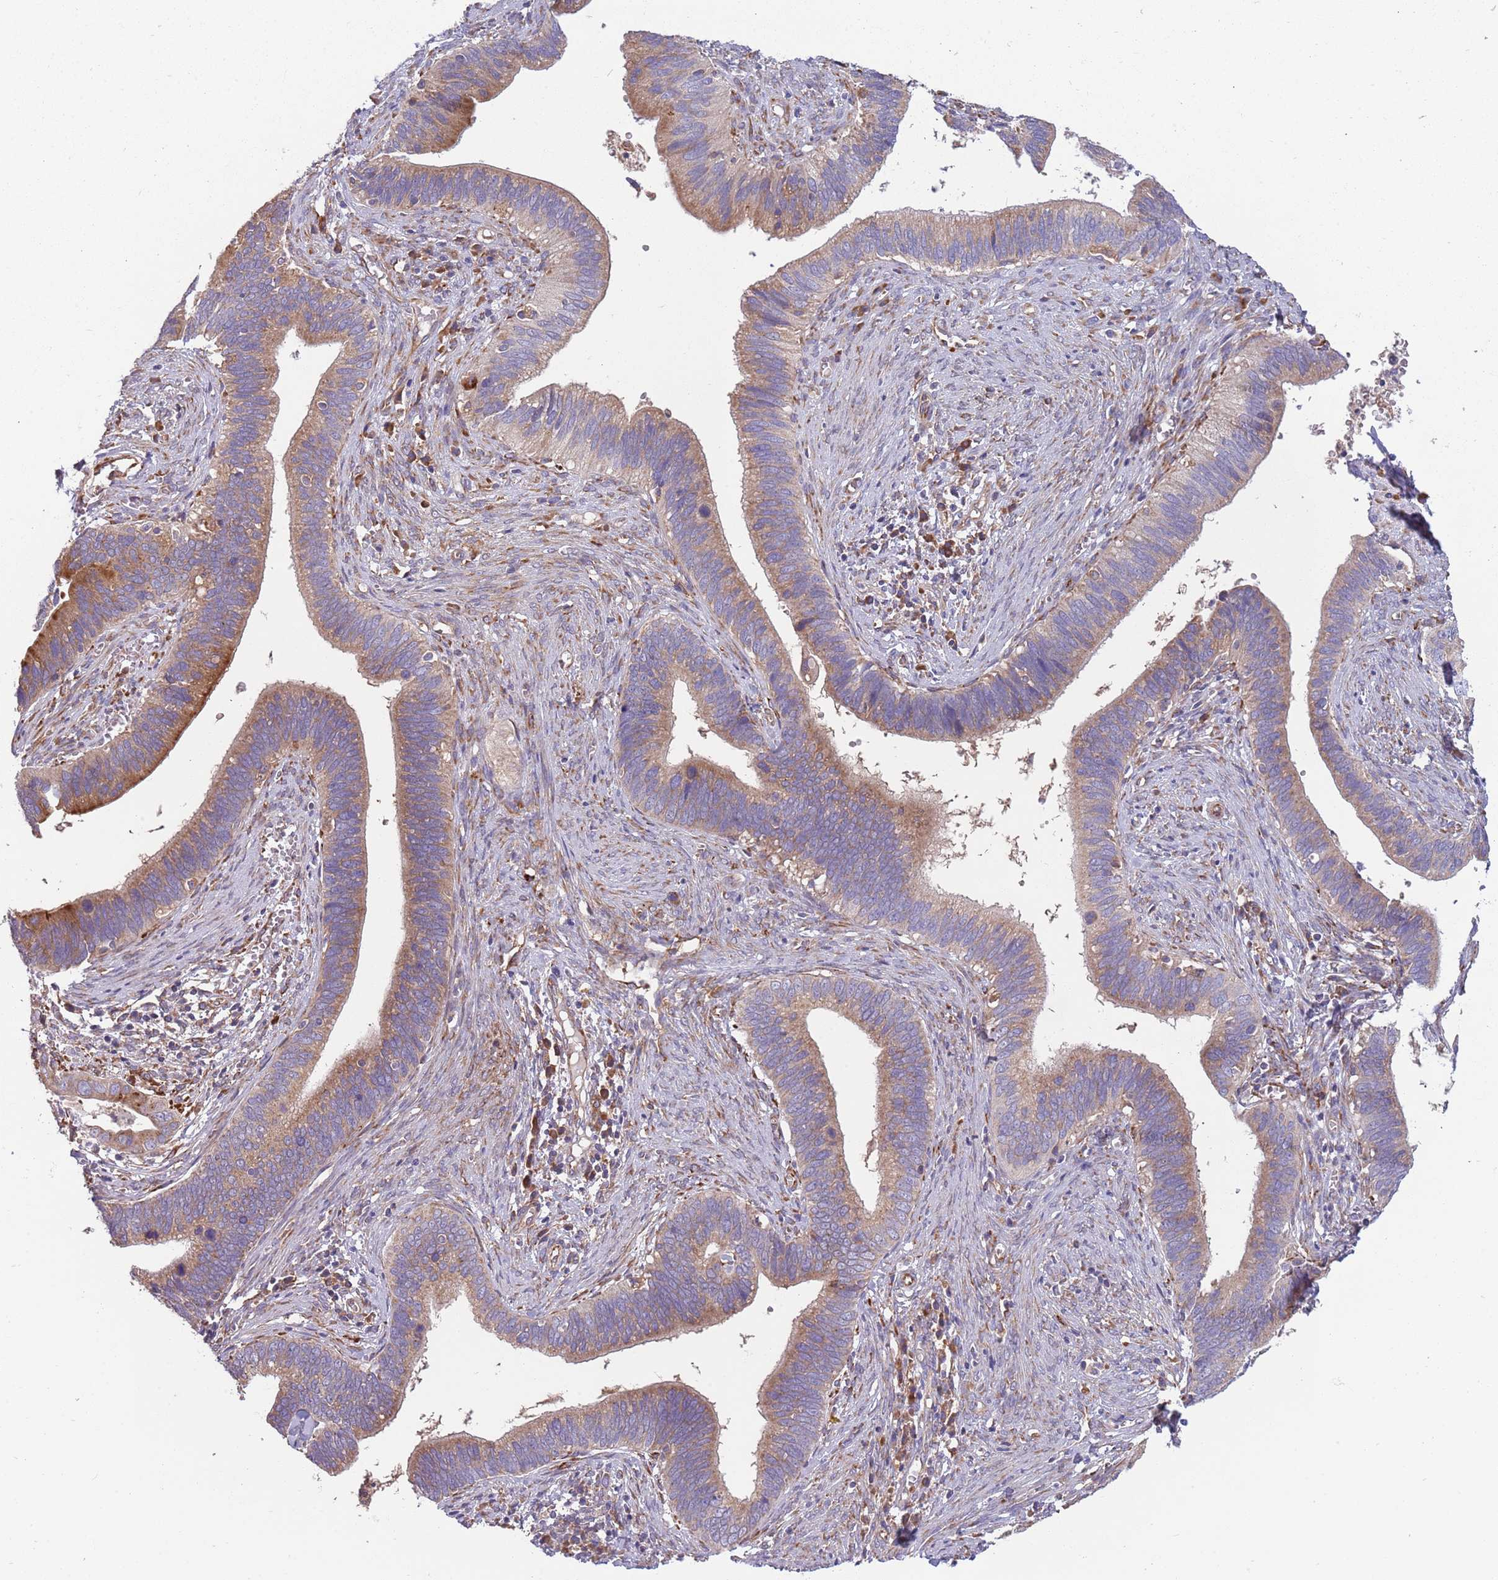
{"staining": {"intensity": "moderate", "quantity": ">75%", "location": "cytoplasmic/membranous"}, "tissue": "cervical cancer", "cell_type": "Tumor cells", "image_type": "cancer", "snomed": [{"axis": "morphology", "description": "Adenocarcinoma, NOS"}, {"axis": "topography", "description": "Cervix"}], "caption": "A high-resolution photomicrograph shows IHC staining of cervical cancer, which shows moderate cytoplasmic/membranous staining in approximately >75% of tumor cells.", "gene": "ARMCX6", "patient": {"sex": "female", "age": 42}}